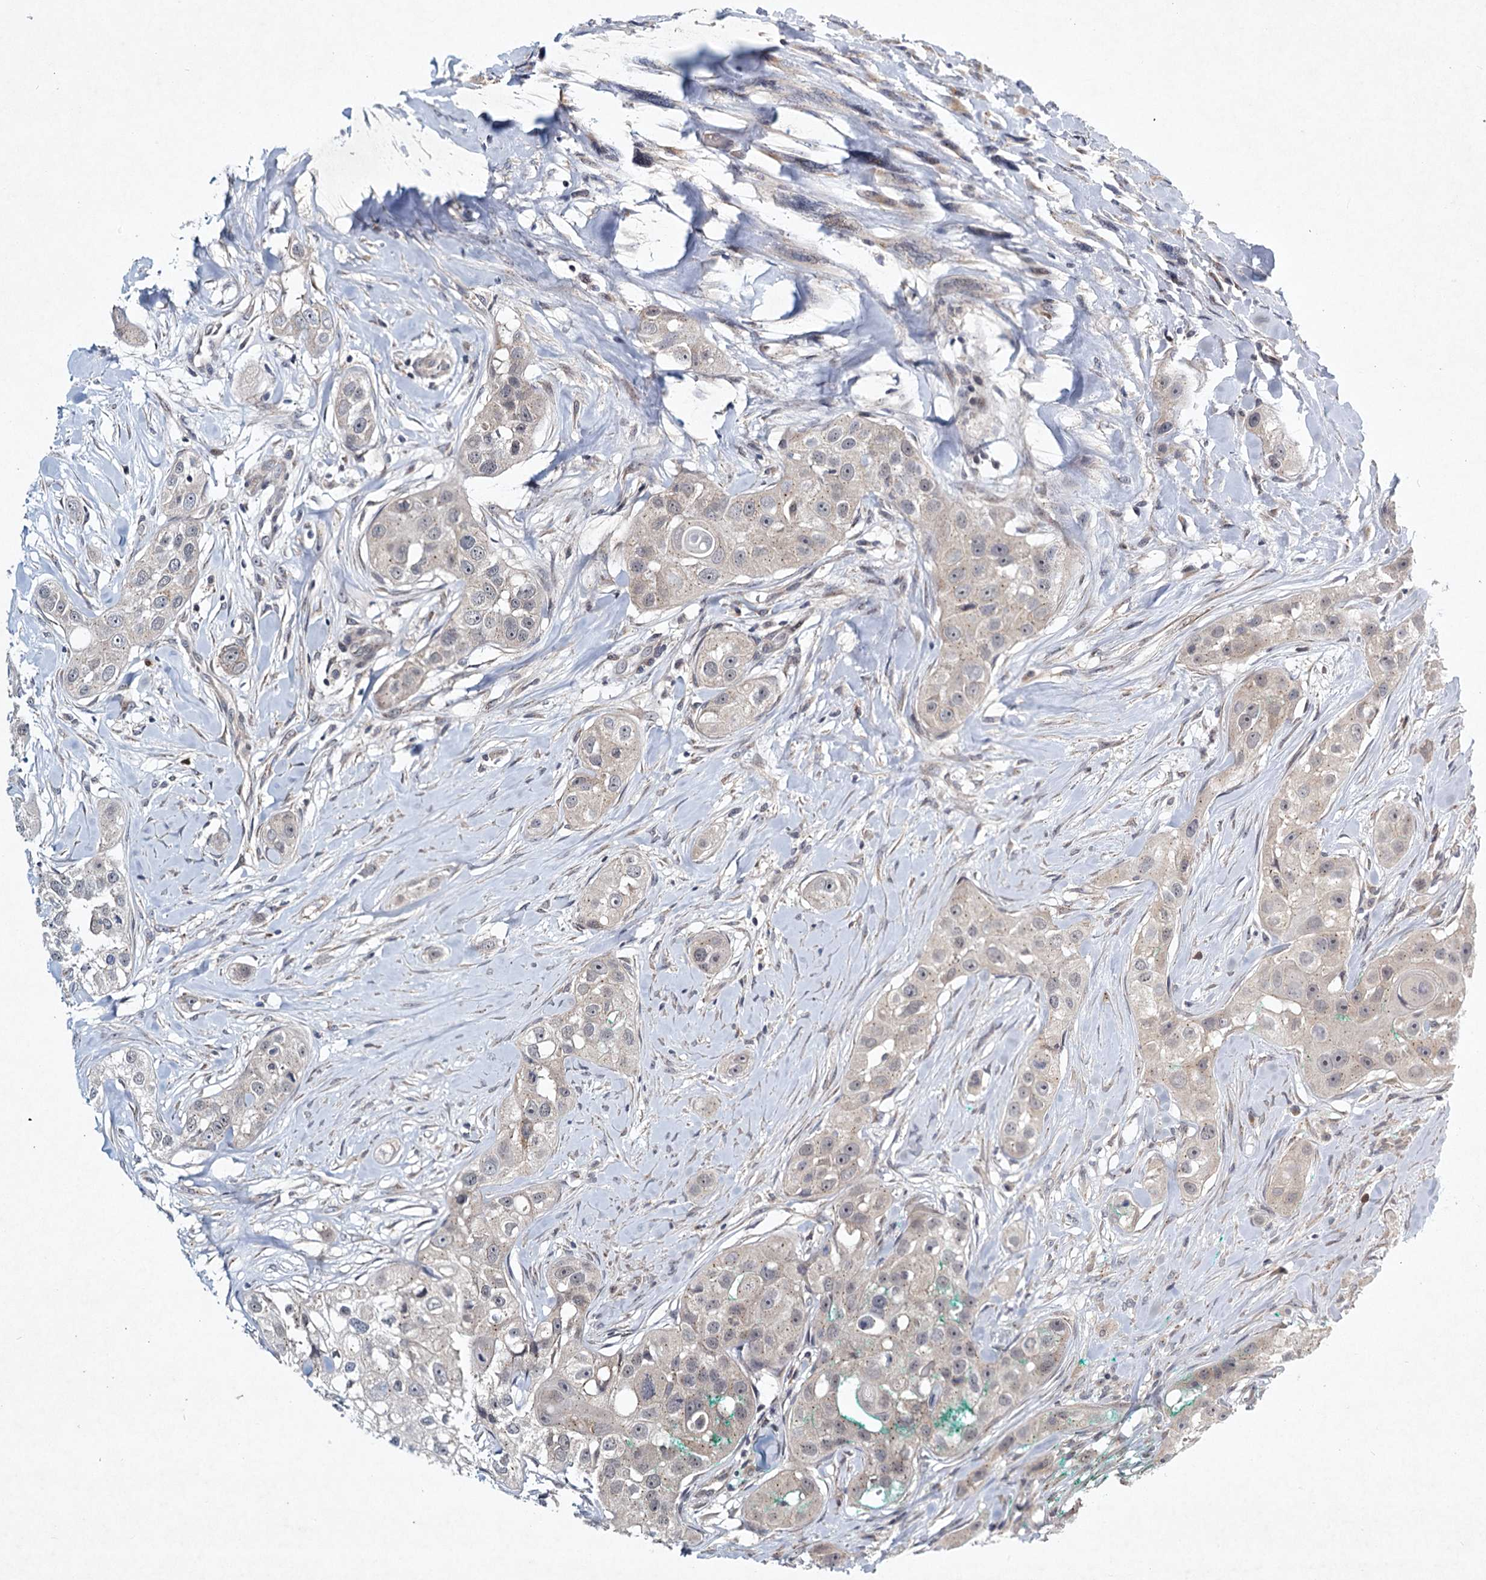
{"staining": {"intensity": "weak", "quantity": "<25%", "location": "cytoplasmic/membranous"}, "tissue": "head and neck cancer", "cell_type": "Tumor cells", "image_type": "cancer", "snomed": [{"axis": "morphology", "description": "Normal tissue, NOS"}, {"axis": "morphology", "description": "Squamous cell carcinoma, NOS"}, {"axis": "topography", "description": "Skeletal muscle"}, {"axis": "topography", "description": "Head-Neck"}], "caption": "DAB immunohistochemical staining of head and neck cancer exhibits no significant positivity in tumor cells.", "gene": "STAP1", "patient": {"sex": "male", "age": 51}}